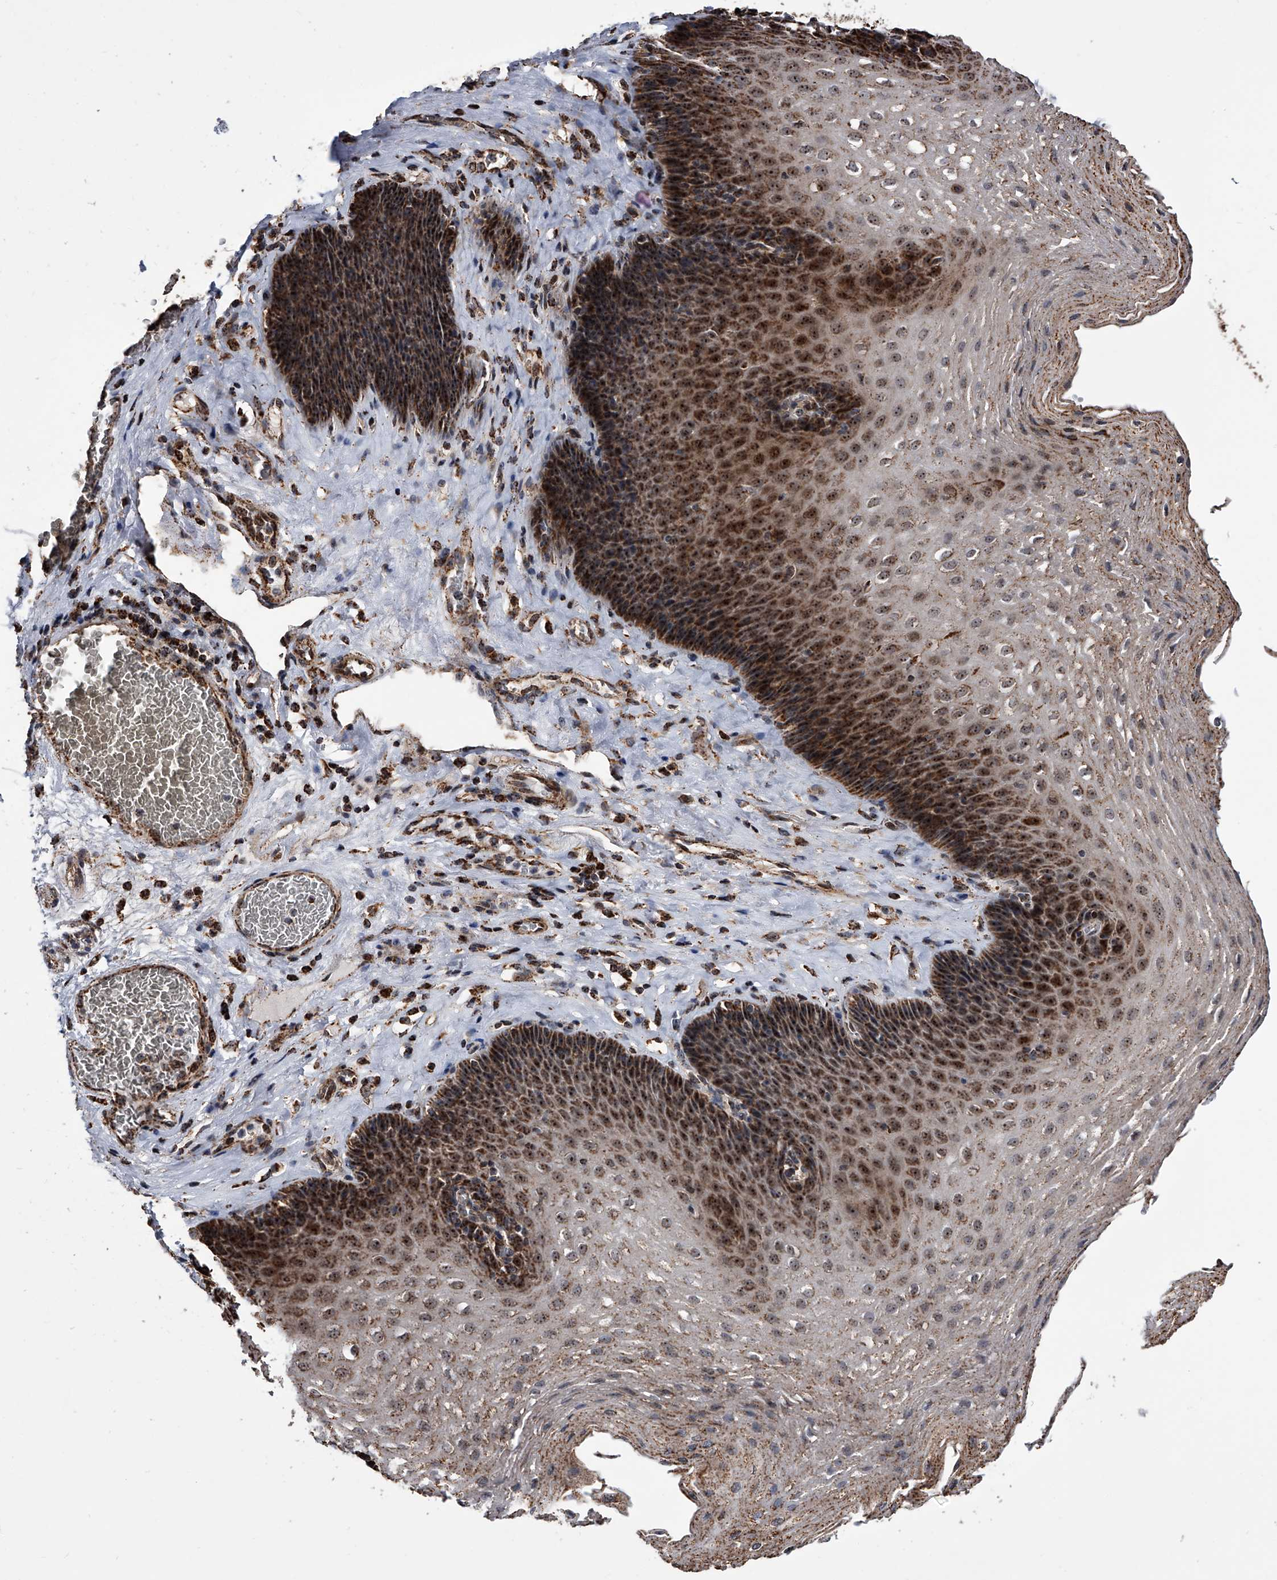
{"staining": {"intensity": "strong", "quantity": ">75%", "location": "cytoplasmic/membranous,nuclear"}, "tissue": "esophagus", "cell_type": "Squamous epithelial cells", "image_type": "normal", "snomed": [{"axis": "morphology", "description": "Normal tissue, NOS"}, {"axis": "topography", "description": "Esophagus"}], "caption": "Immunohistochemical staining of benign esophagus displays high levels of strong cytoplasmic/membranous,nuclear expression in approximately >75% of squamous epithelial cells.", "gene": "SMPDL3A", "patient": {"sex": "female", "age": 66}}